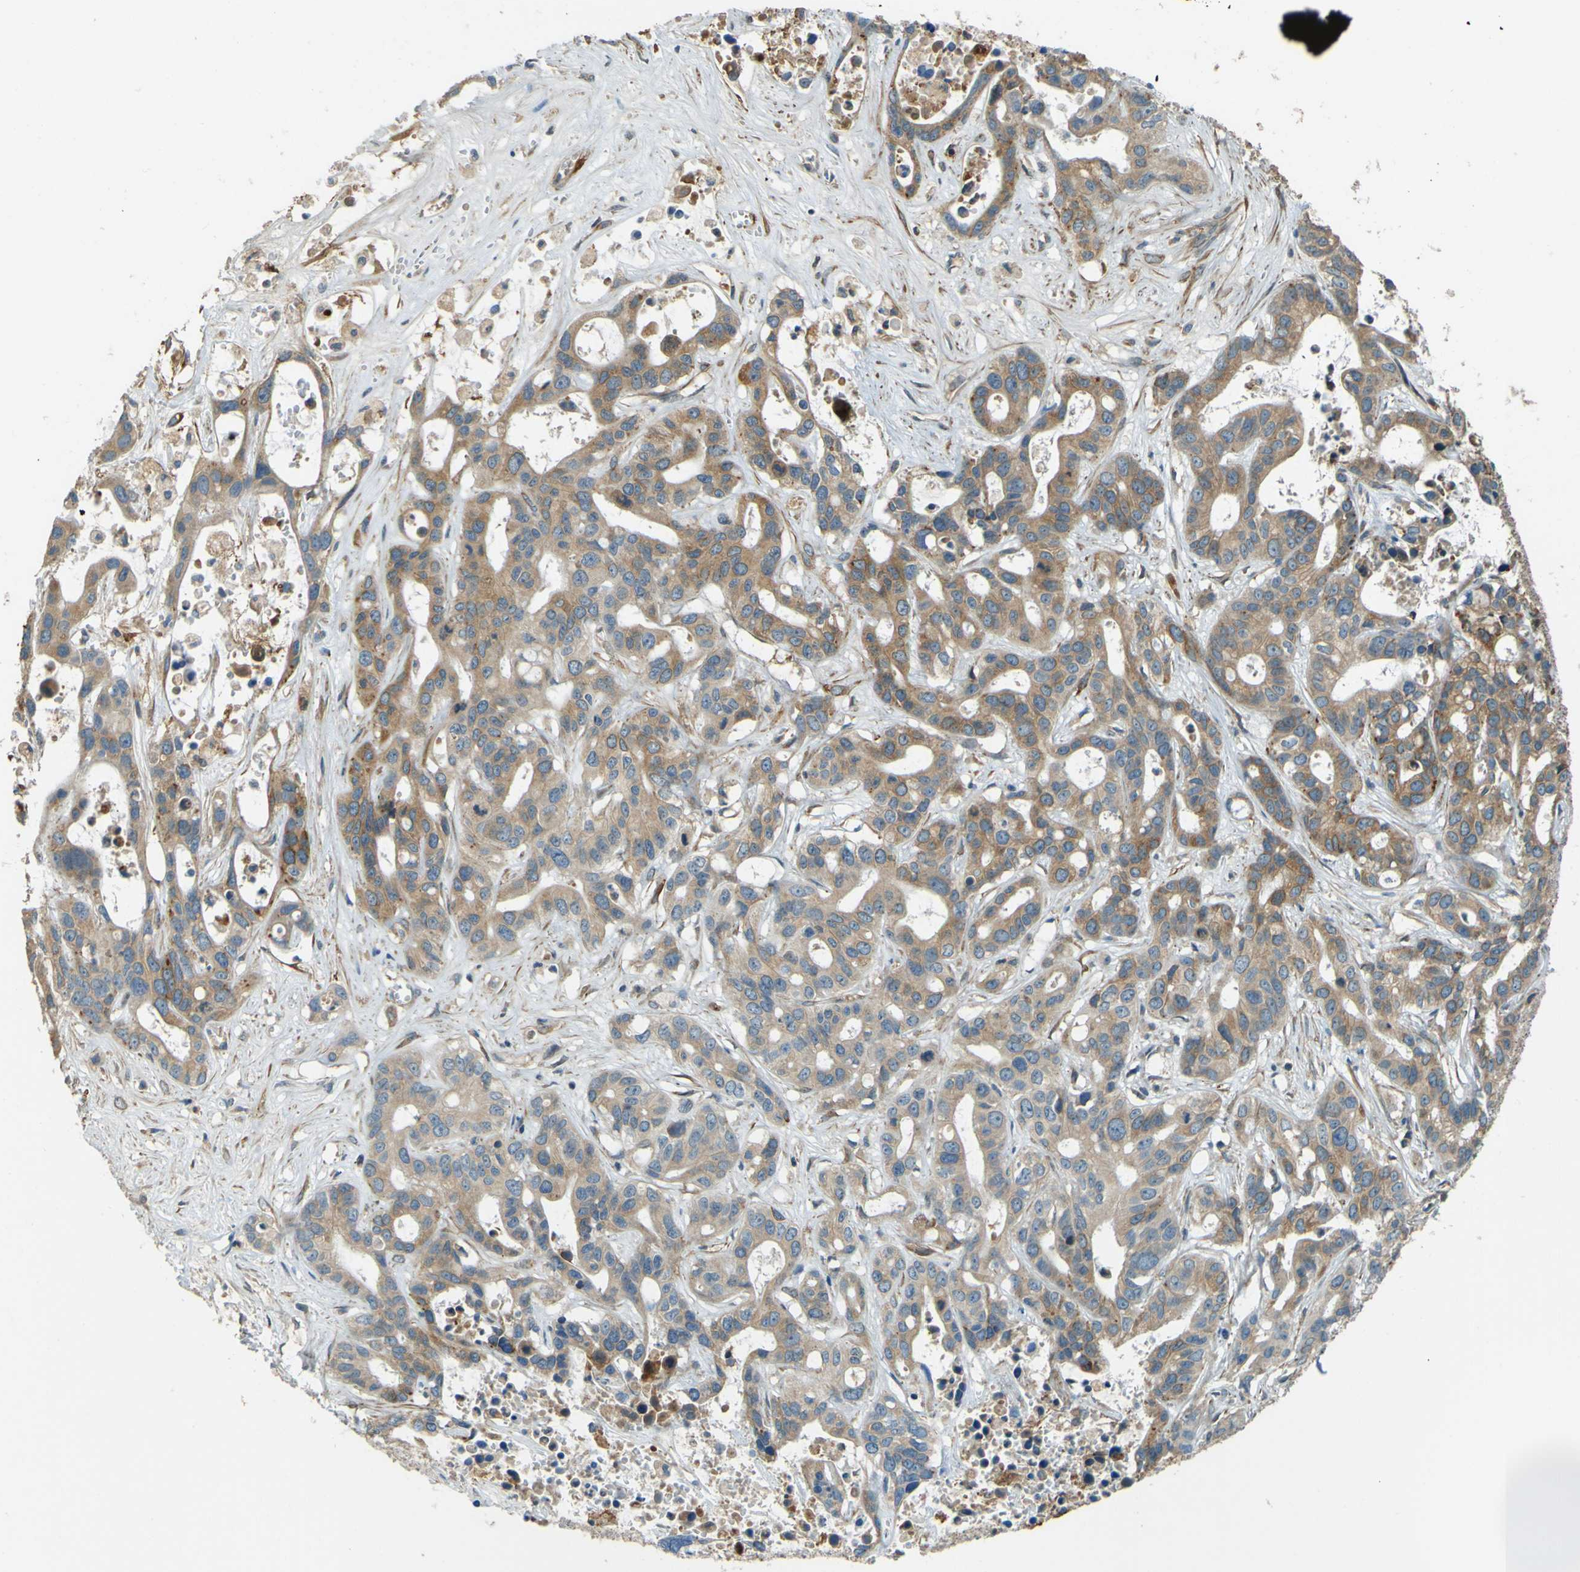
{"staining": {"intensity": "moderate", "quantity": "<25%", "location": "cytoplasmic/membranous"}, "tissue": "liver cancer", "cell_type": "Tumor cells", "image_type": "cancer", "snomed": [{"axis": "morphology", "description": "Cholangiocarcinoma"}, {"axis": "topography", "description": "Liver"}], "caption": "A low amount of moderate cytoplasmic/membranous positivity is seen in about <25% of tumor cells in liver cancer tissue.", "gene": "LPCAT1", "patient": {"sex": "female", "age": 65}}